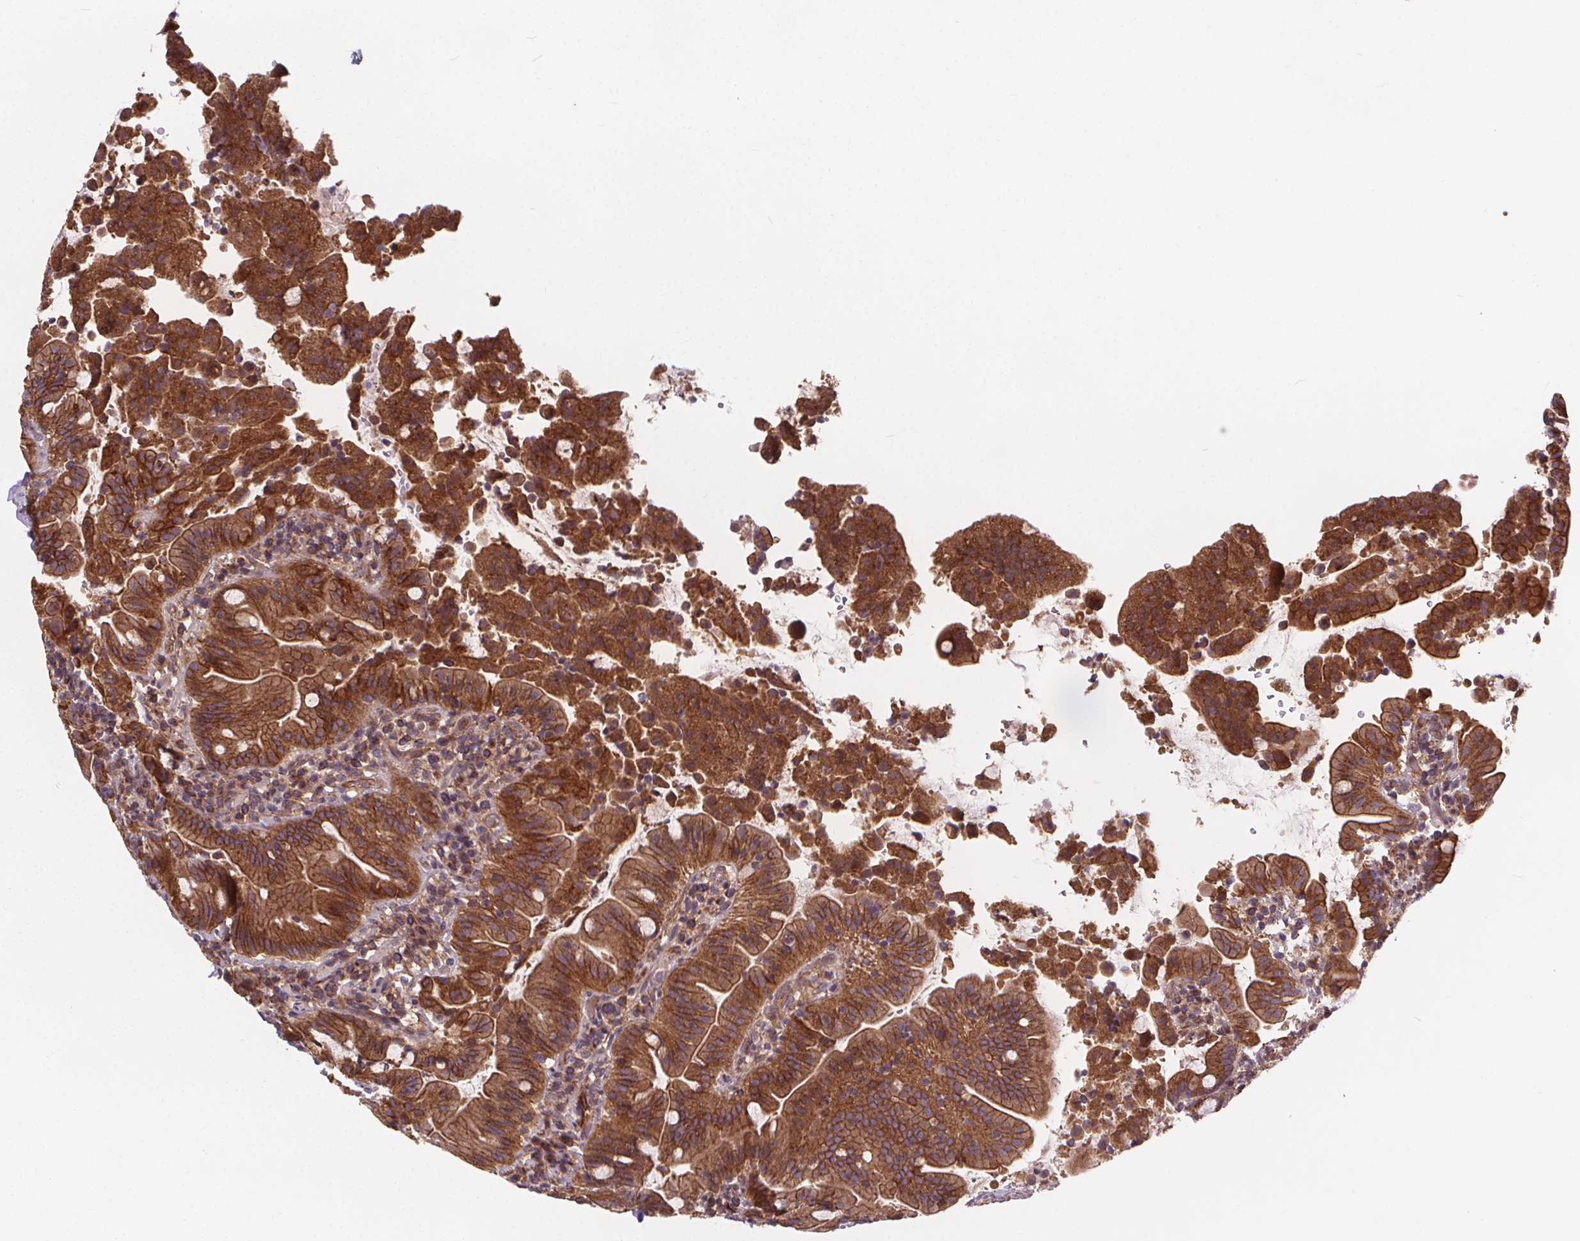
{"staining": {"intensity": "strong", "quantity": ">75%", "location": "cytoplasmic/membranous"}, "tissue": "small intestine", "cell_type": "Glandular cells", "image_type": "normal", "snomed": [{"axis": "morphology", "description": "Normal tissue, NOS"}, {"axis": "topography", "description": "Small intestine"}], "caption": "DAB immunohistochemical staining of normal human small intestine exhibits strong cytoplasmic/membranous protein positivity in about >75% of glandular cells.", "gene": "CLINT1", "patient": {"sex": "male", "age": 26}}